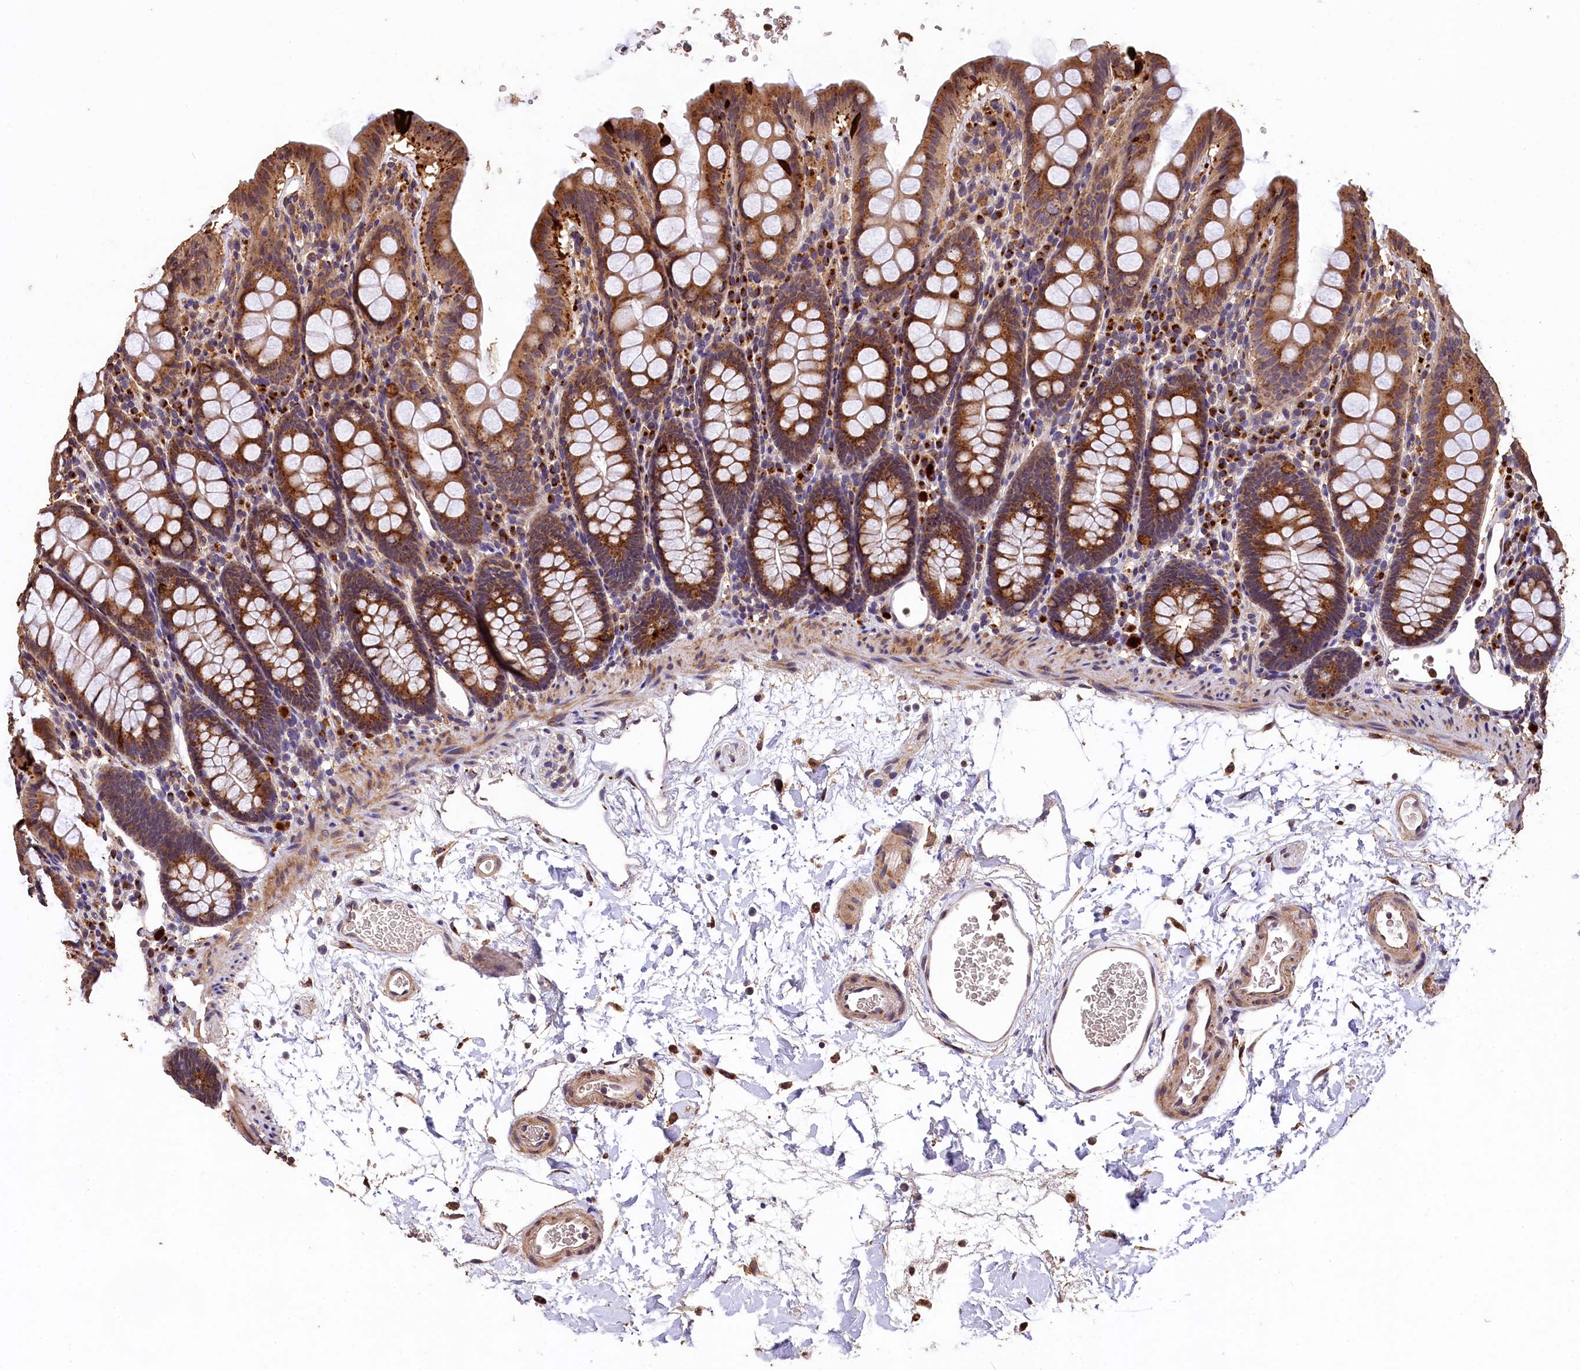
{"staining": {"intensity": "moderate", "quantity": ">75%", "location": "nuclear"}, "tissue": "colon", "cell_type": "Endothelial cells", "image_type": "normal", "snomed": [{"axis": "morphology", "description": "Normal tissue, NOS"}, {"axis": "topography", "description": "Colon"}], "caption": "Immunohistochemical staining of unremarkable human colon reveals medium levels of moderate nuclear expression in approximately >75% of endothelial cells.", "gene": "LSM4", "patient": {"sex": "male", "age": 75}}